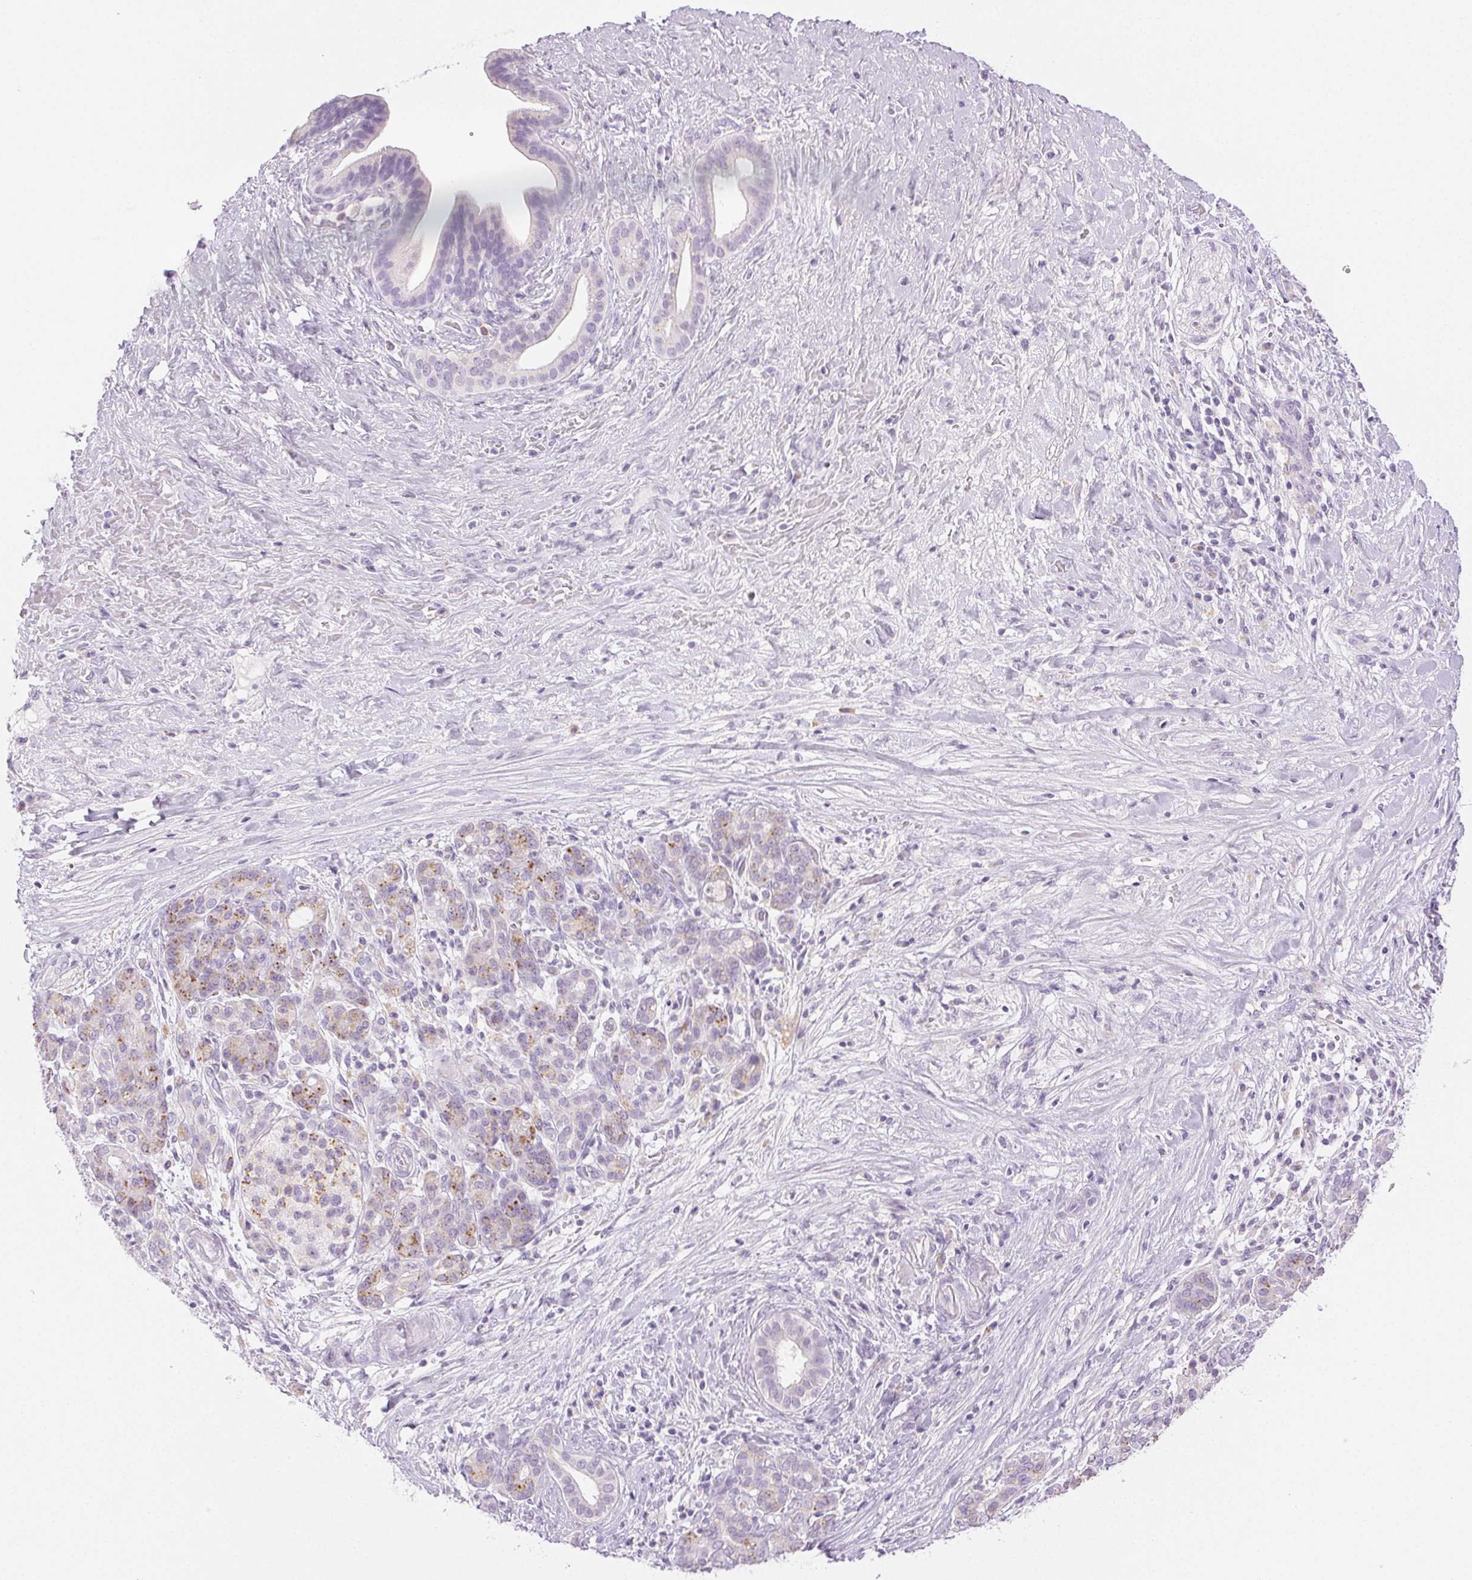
{"staining": {"intensity": "negative", "quantity": "none", "location": "none"}, "tissue": "pancreatic cancer", "cell_type": "Tumor cells", "image_type": "cancer", "snomed": [{"axis": "morphology", "description": "Adenocarcinoma, NOS"}, {"axis": "topography", "description": "Pancreas"}], "caption": "DAB (3,3'-diaminobenzidine) immunohistochemical staining of human adenocarcinoma (pancreatic) demonstrates no significant expression in tumor cells. The staining is performed using DAB (3,3'-diaminobenzidine) brown chromogen with nuclei counter-stained in using hematoxylin.", "gene": "SLC5A2", "patient": {"sex": "male", "age": 44}}